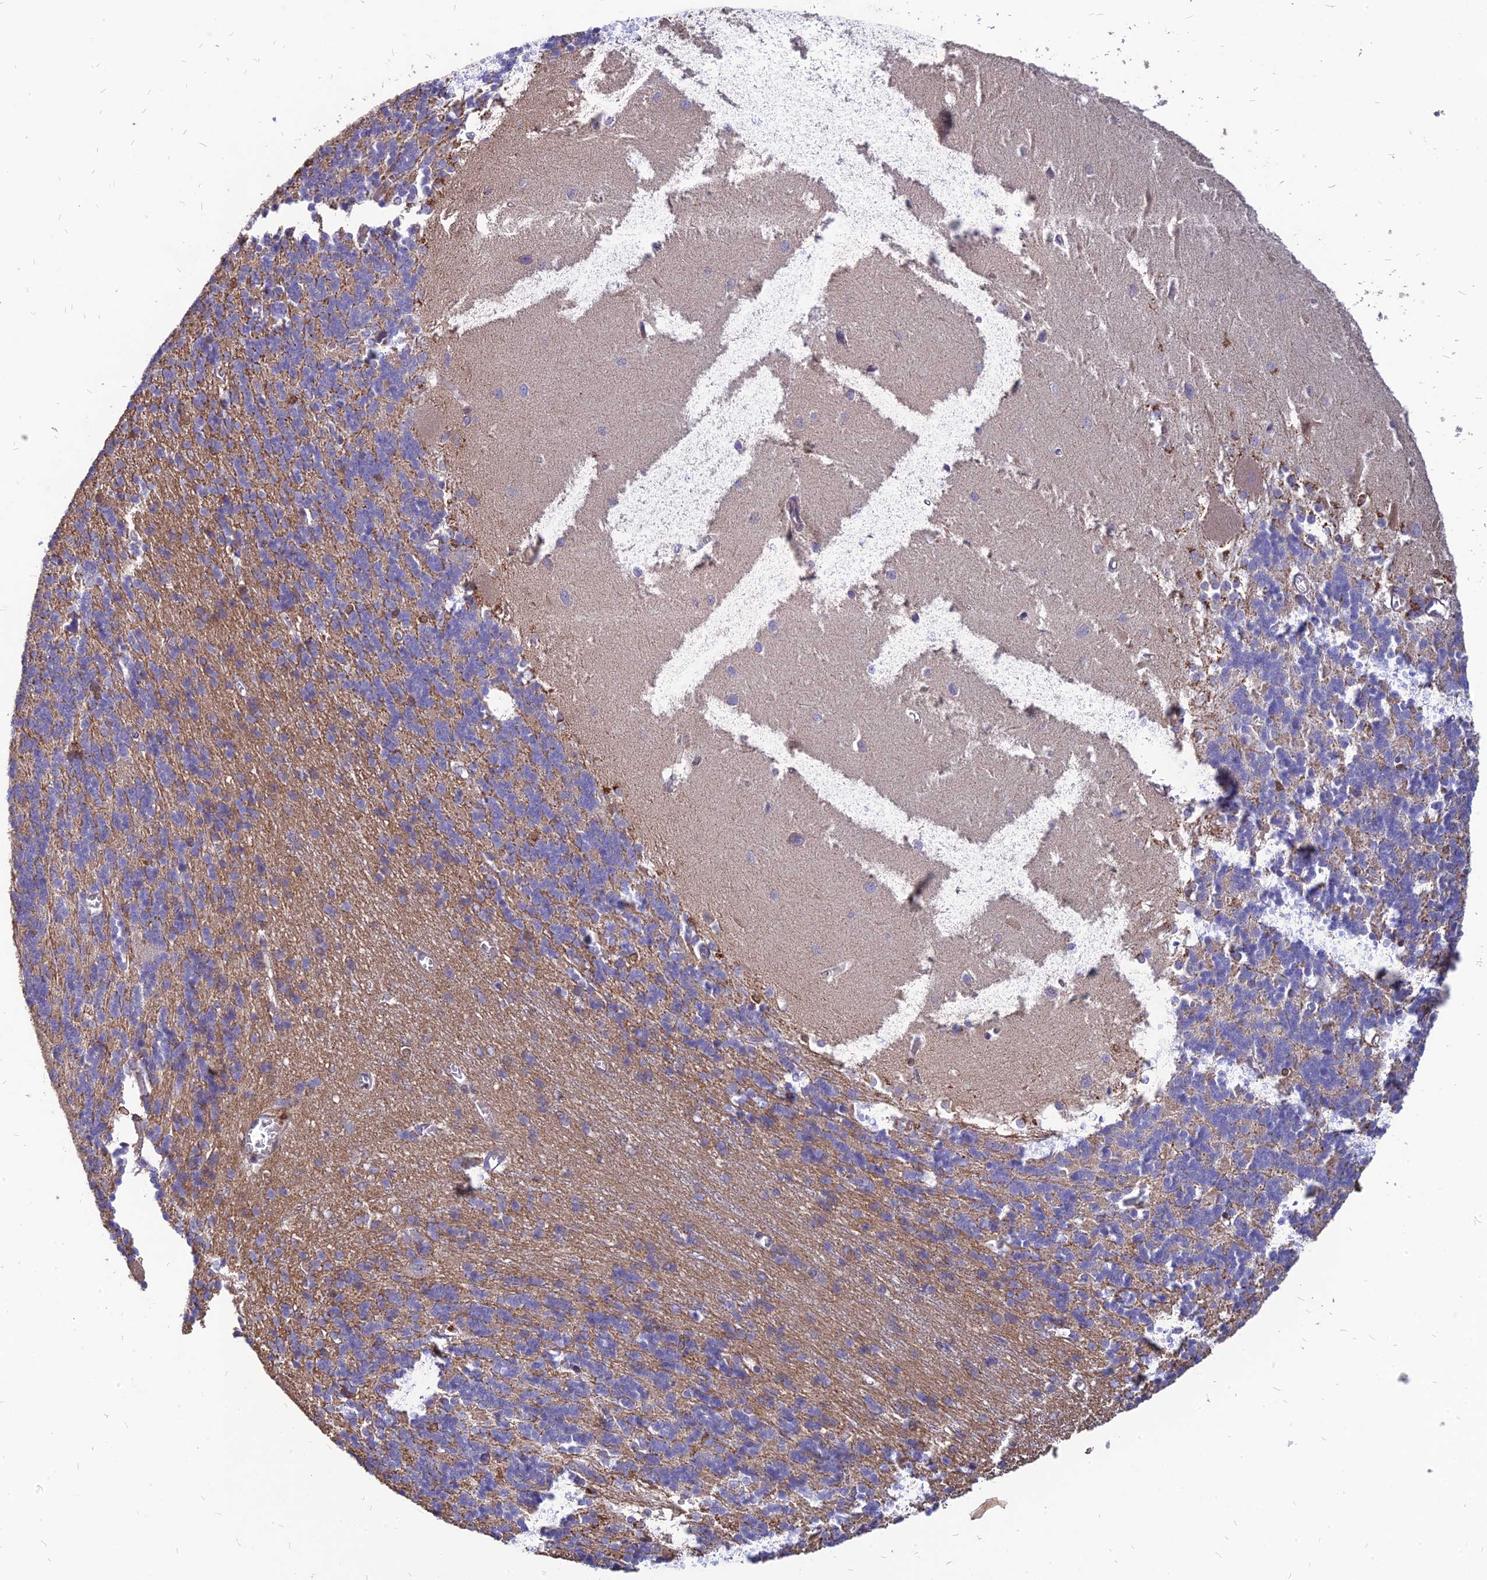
{"staining": {"intensity": "moderate", "quantity": ">75%", "location": "cytoplasmic/membranous"}, "tissue": "cerebellum", "cell_type": "Cells in granular layer", "image_type": "normal", "snomed": [{"axis": "morphology", "description": "Normal tissue, NOS"}, {"axis": "topography", "description": "Cerebellum"}], "caption": "The image demonstrates immunohistochemical staining of unremarkable cerebellum. There is moderate cytoplasmic/membranous positivity is present in approximately >75% of cells in granular layer. The protein of interest is shown in brown color, while the nuclei are stained blue.", "gene": "ST3GAL6", "patient": {"sex": "male", "age": 37}}